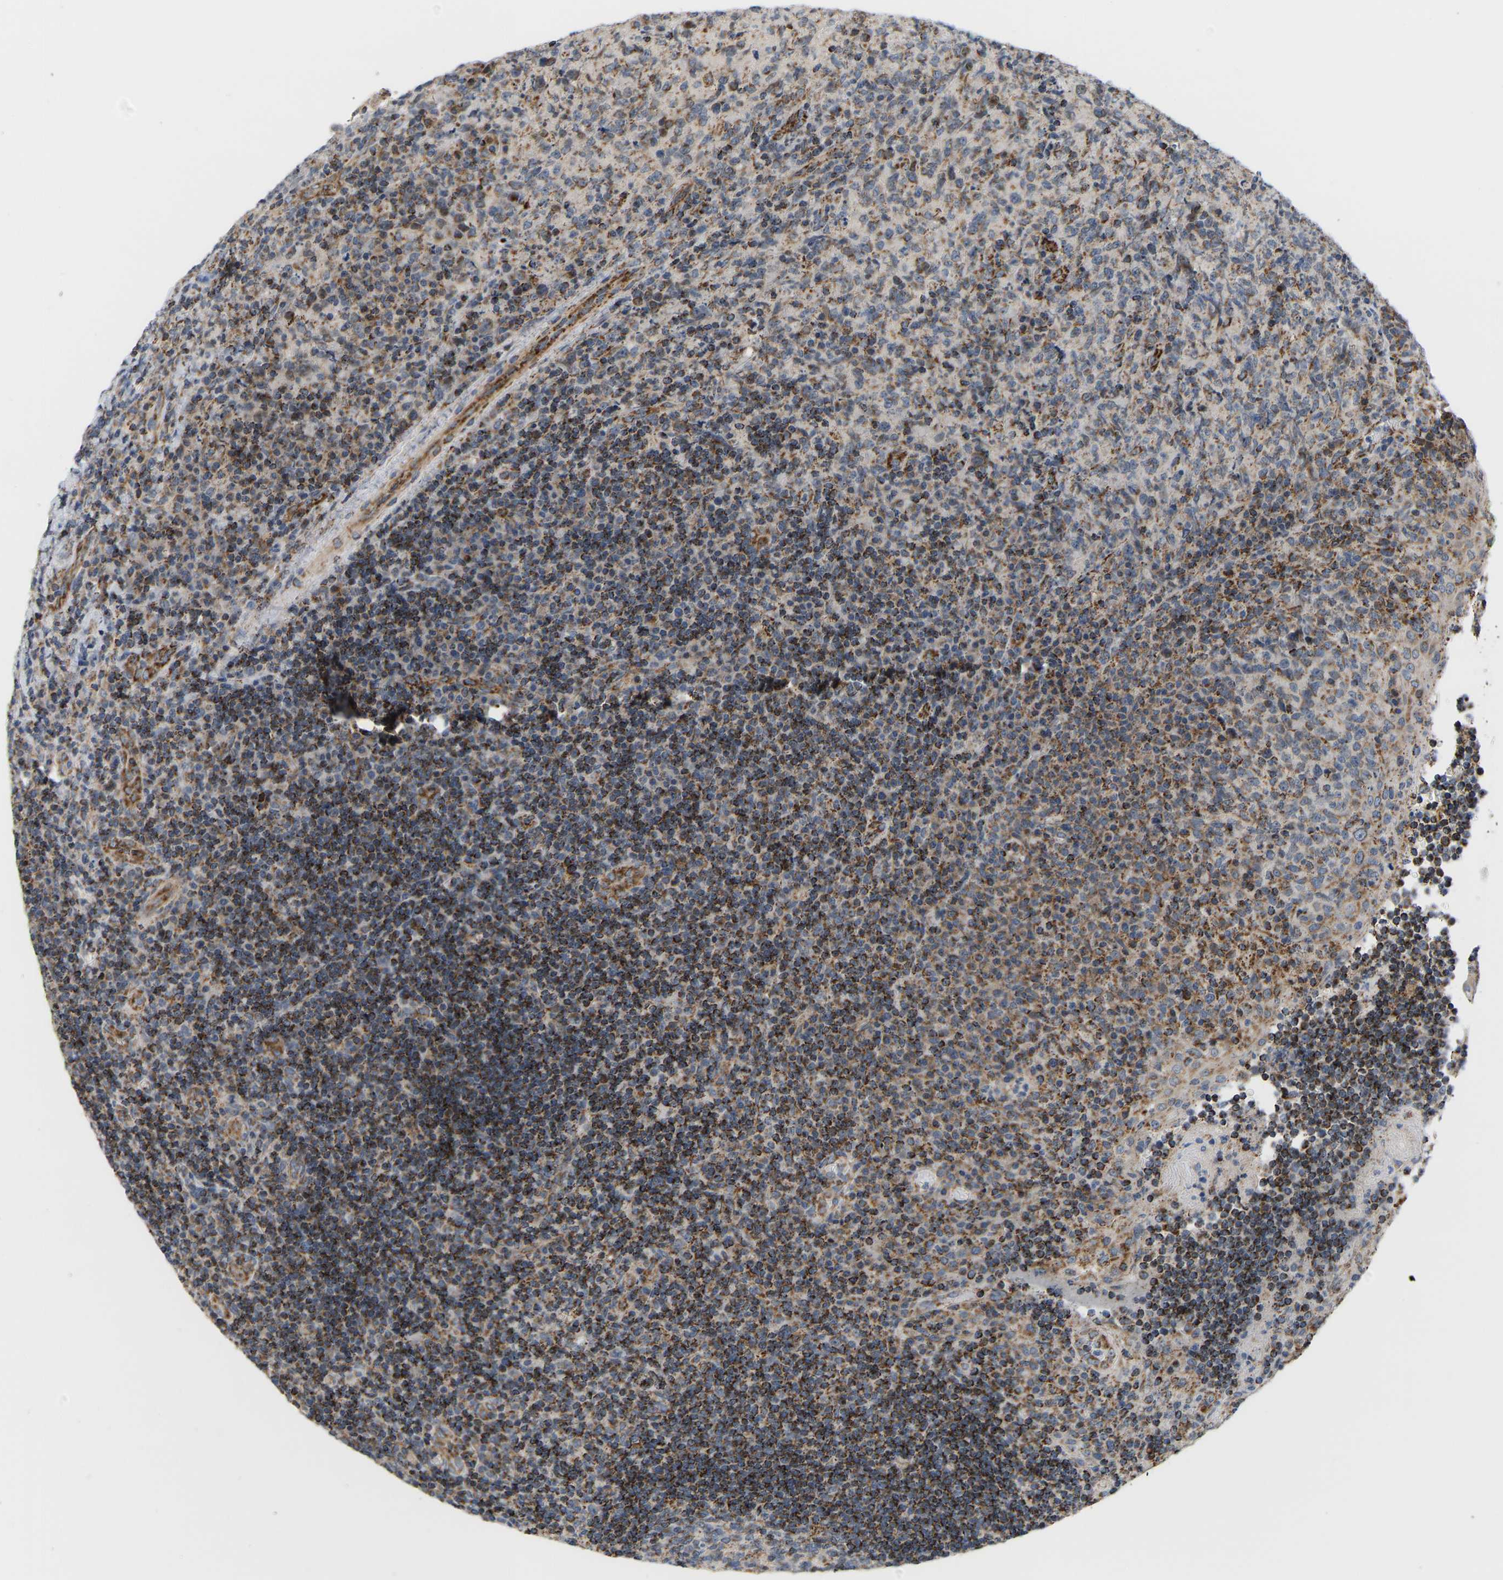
{"staining": {"intensity": "moderate", "quantity": ">75%", "location": "cytoplasmic/membranous"}, "tissue": "lymphoma", "cell_type": "Tumor cells", "image_type": "cancer", "snomed": [{"axis": "morphology", "description": "Malignant lymphoma, non-Hodgkin's type, High grade"}, {"axis": "topography", "description": "Tonsil"}], "caption": "This image shows immunohistochemistry (IHC) staining of malignant lymphoma, non-Hodgkin's type (high-grade), with medium moderate cytoplasmic/membranous staining in approximately >75% of tumor cells.", "gene": "GPSM2", "patient": {"sex": "female", "age": 36}}